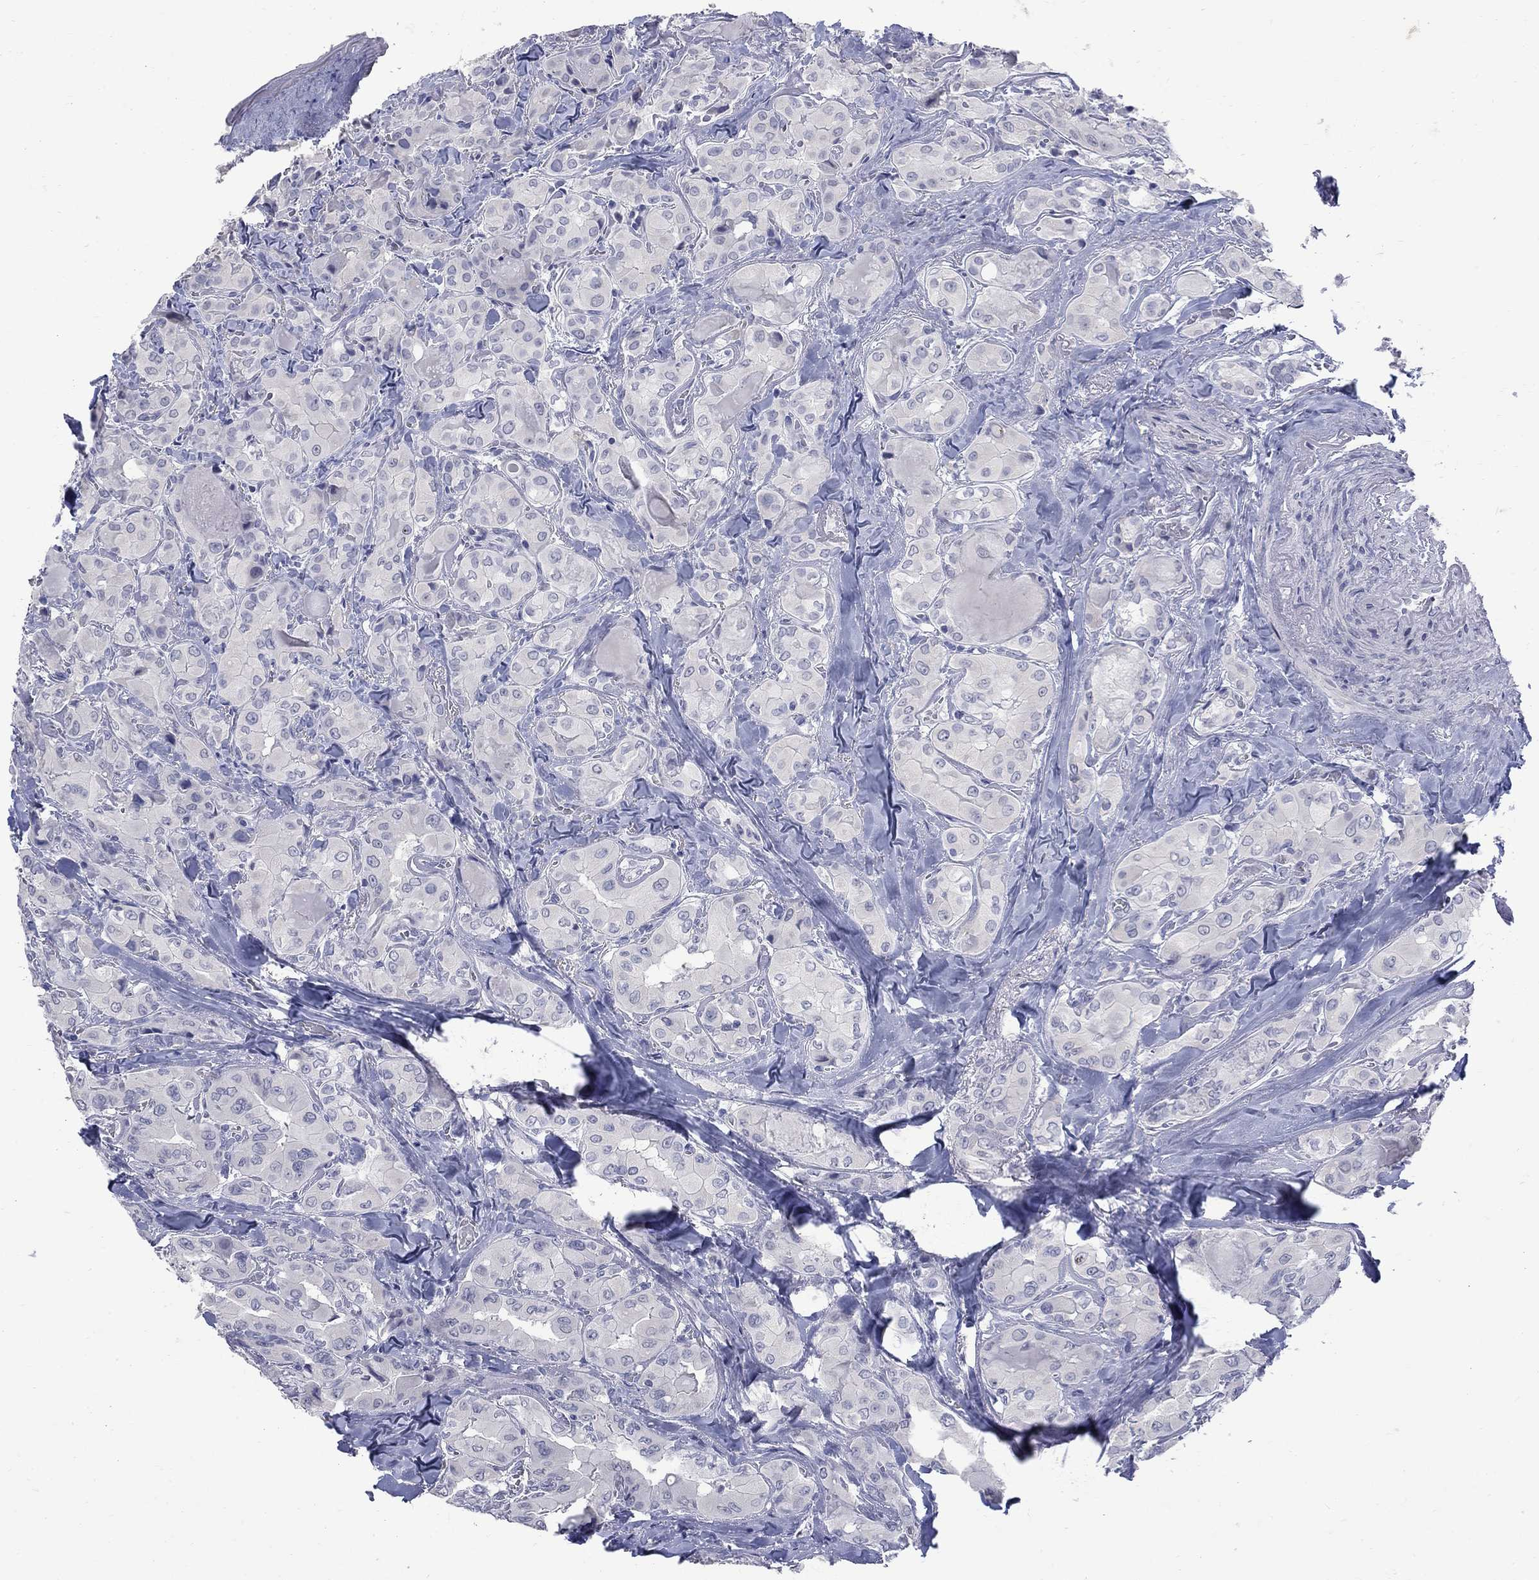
{"staining": {"intensity": "negative", "quantity": "none", "location": "none"}, "tissue": "thyroid cancer", "cell_type": "Tumor cells", "image_type": "cancer", "snomed": [{"axis": "morphology", "description": "Normal tissue, NOS"}, {"axis": "morphology", "description": "Papillary adenocarcinoma, NOS"}, {"axis": "topography", "description": "Thyroid gland"}], "caption": "Immunohistochemical staining of thyroid cancer shows no significant expression in tumor cells. Brightfield microscopy of immunohistochemistry (IHC) stained with DAB (3,3'-diaminobenzidine) (brown) and hematoxylin (blue), captured at high magnification.", "gene": "CTNND2", "patient": {"sex": "female", "age": 66}}